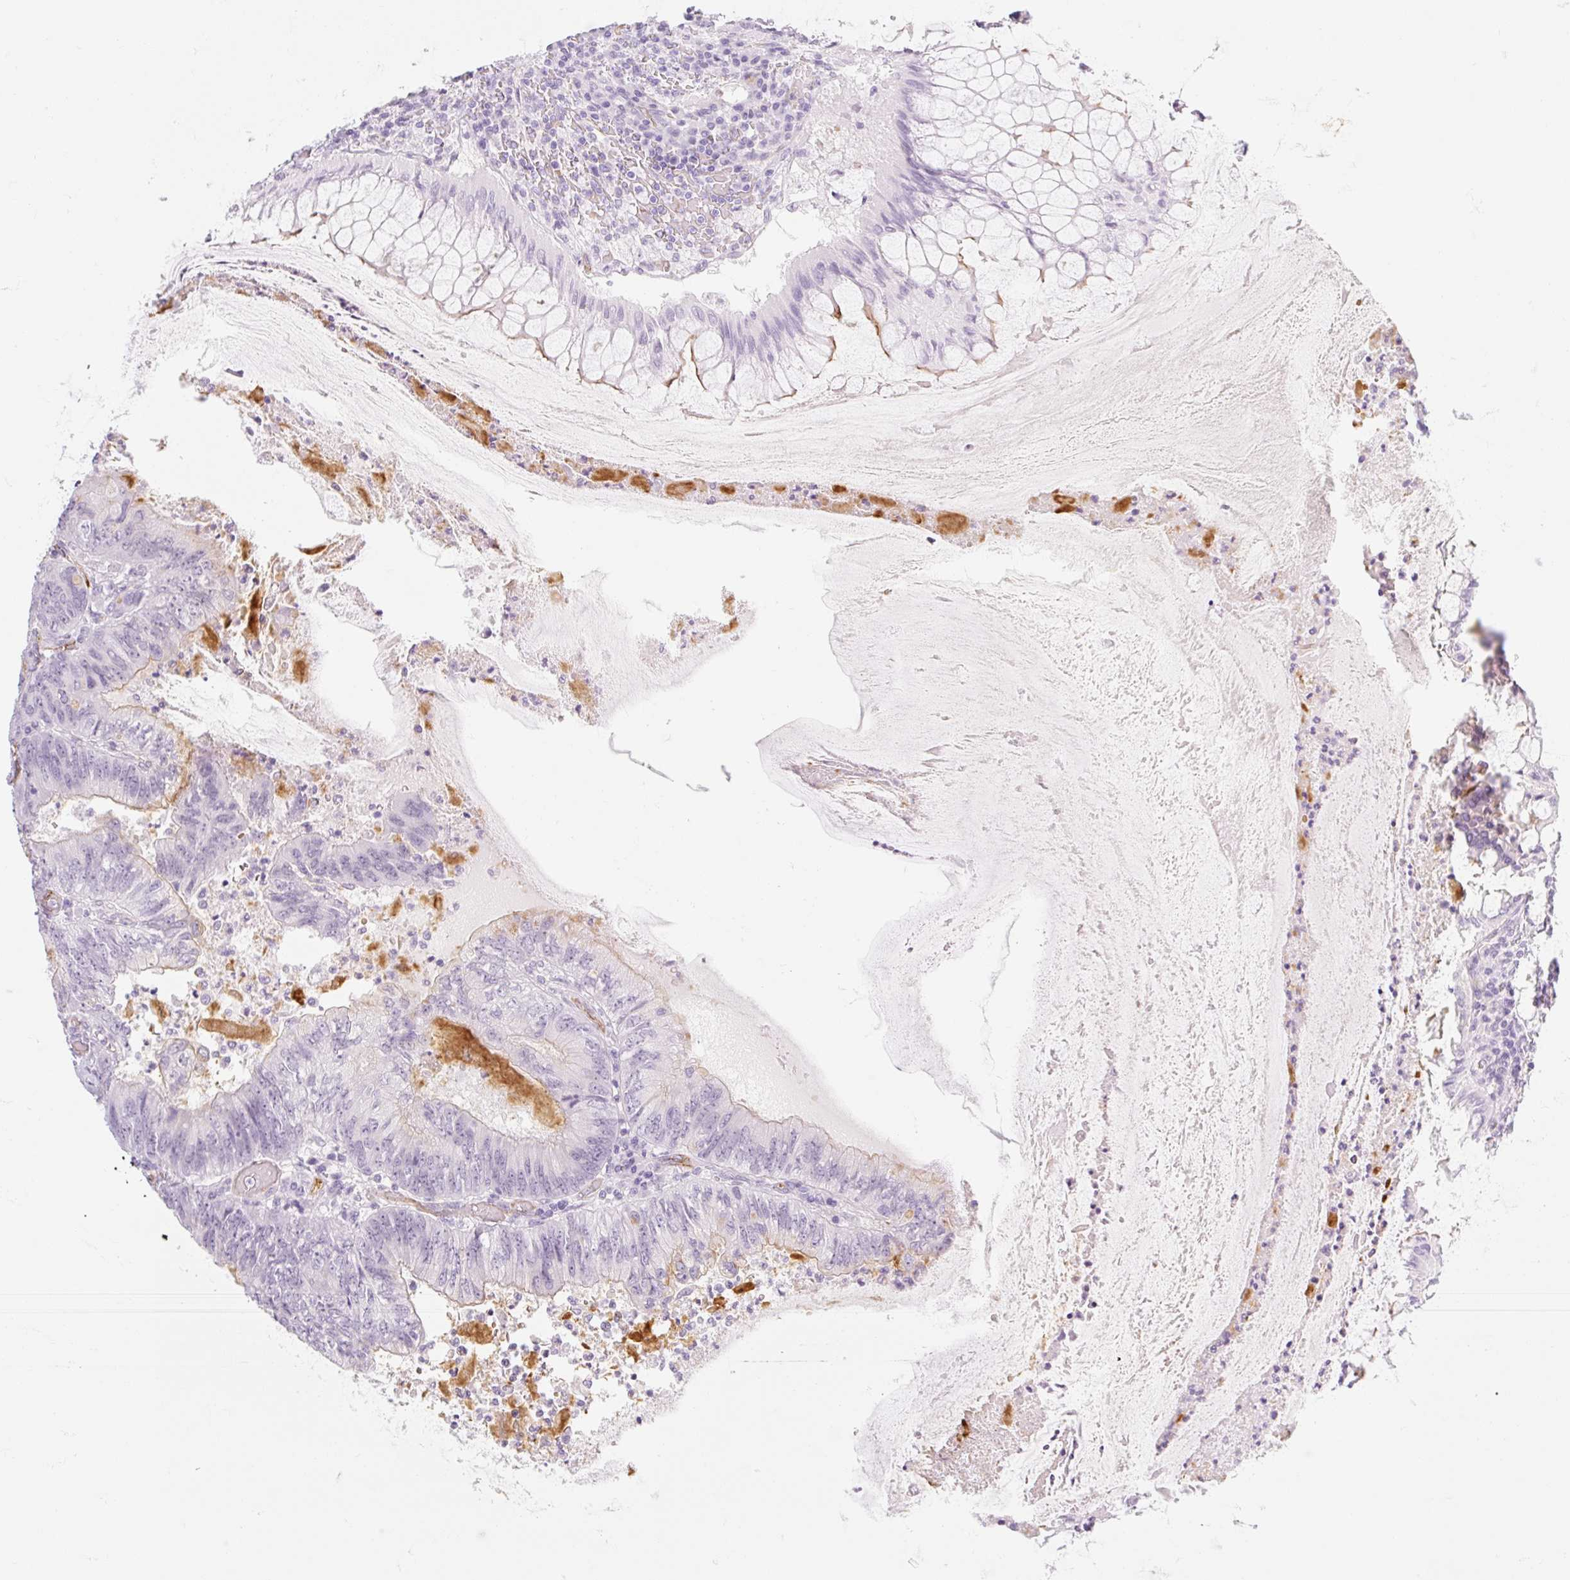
{"staining": {"intensity": "negative", "quantity": "none", "location": "none"}, "tissue": "colorectal cancer", "cell_type": "Tumor cells", "image_type": "cancer", "snomed": [{"axis": "morphology", "description": "Adenocarcinoma, NOS"}, {"axis": "topography", "description": "Colon"}], "caption": "Colorectal adenocarcinoma was stained to show a protein in brown. There is no significant expression in tumor cells. Nuclei are stained in blue.", "gene": "TAF1L", "patient": {"sex": "male", "age": 67}}